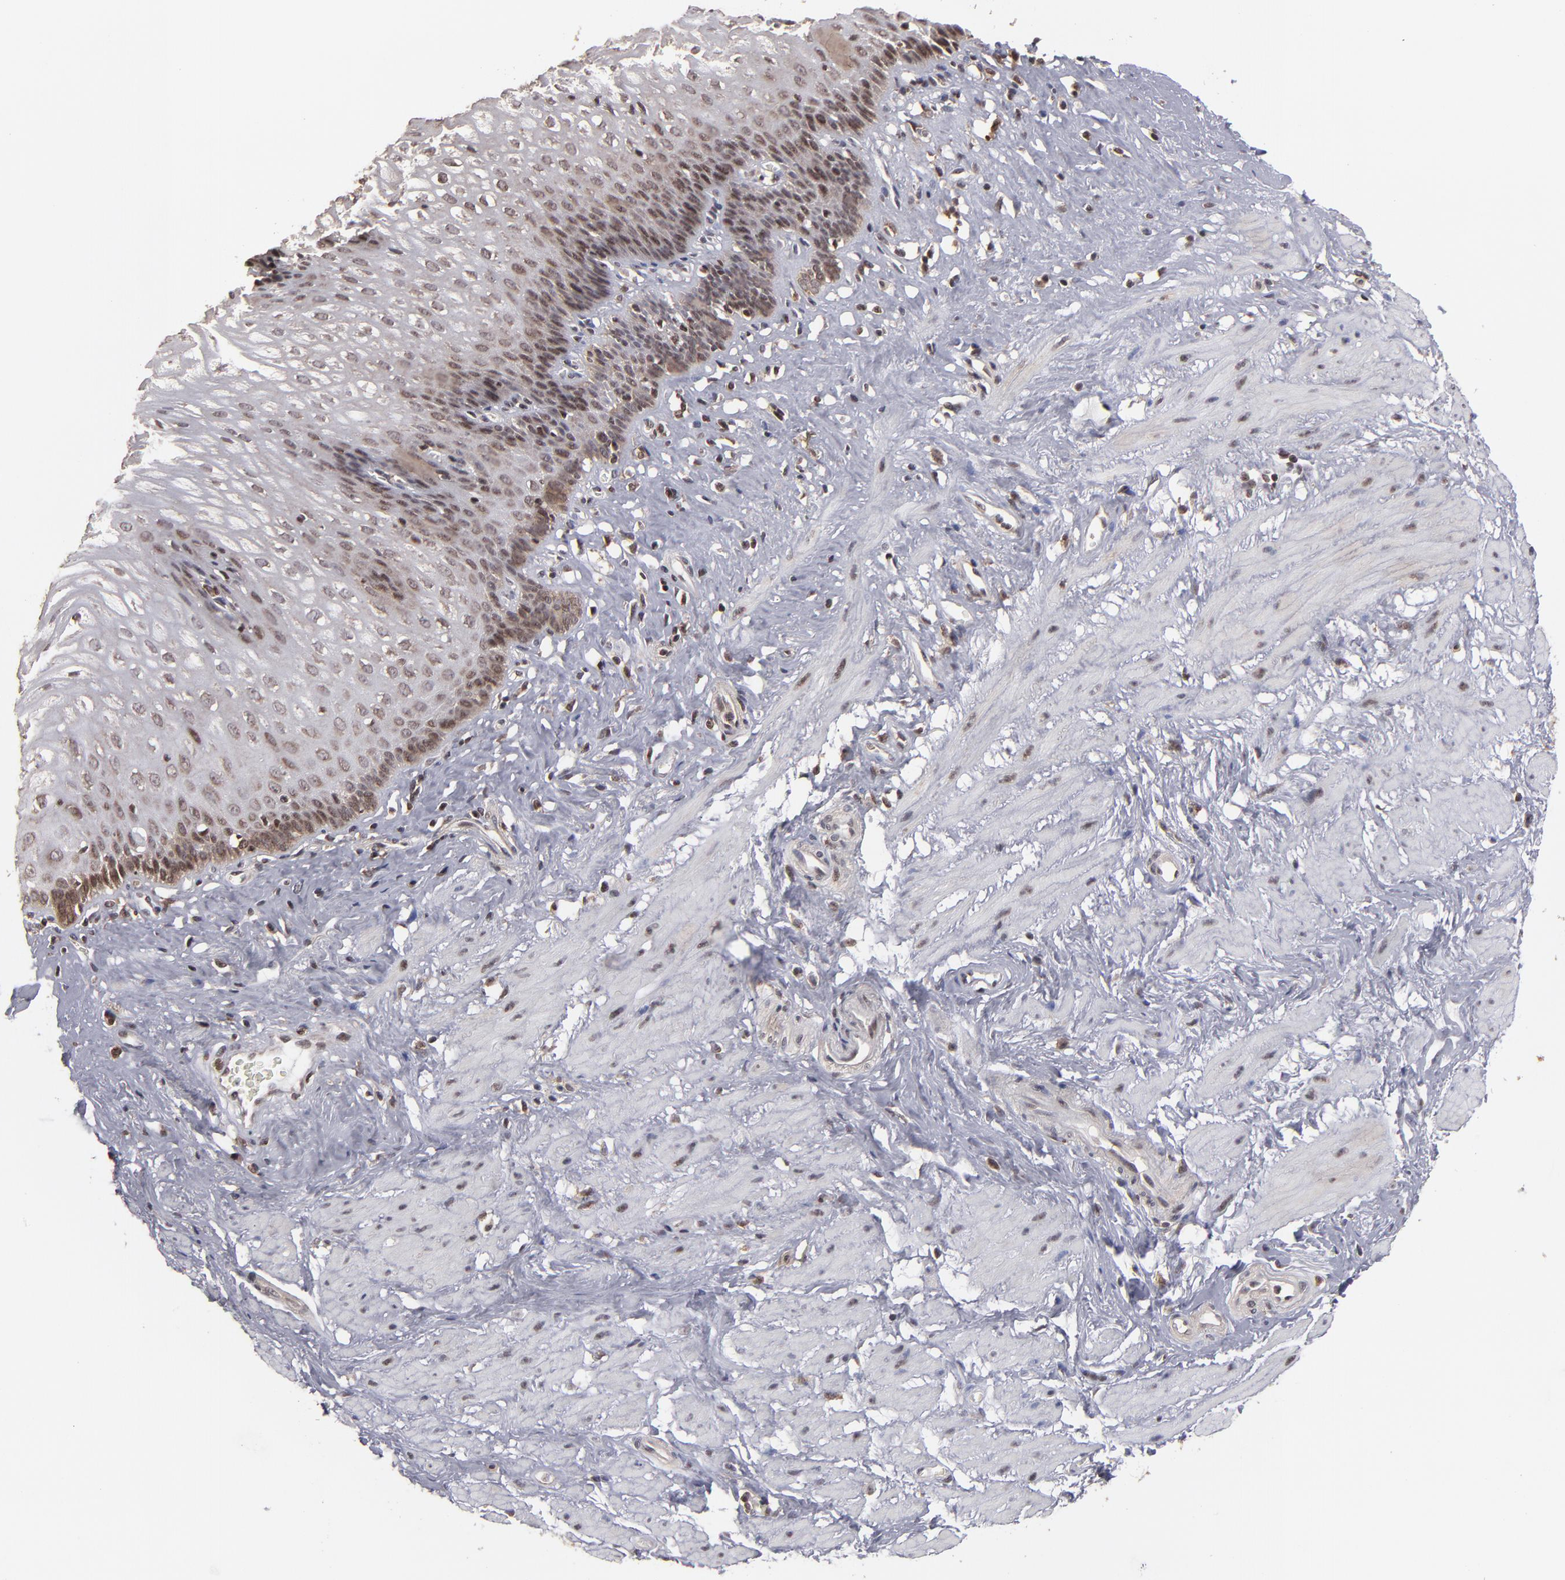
{"staining": {"intensity": "moderate", "quantity": ">75%", "location": "cytoplasmic/membranous,nuclear"}, "tissue": "esophagus", "cell_type": "Squamous epithelial cells", "image_type": "normal", "snomed": [{"axis": "morphology", "description": "Normal tissue, NOS"}, {"axis": "topography", "description": "Esophagus"}], "caption": "Immunohistochemical staining of normal esophagus demonstrates >75% levels of moderate cytoplasmic/membranous,nuclear protein positivity in about >75% of squamous epithelial cells. (Brightfield microscopy of DAB IHC at high magnification).", "gene": "RGS6", "patient": {"sex": "female", "age": 70}}